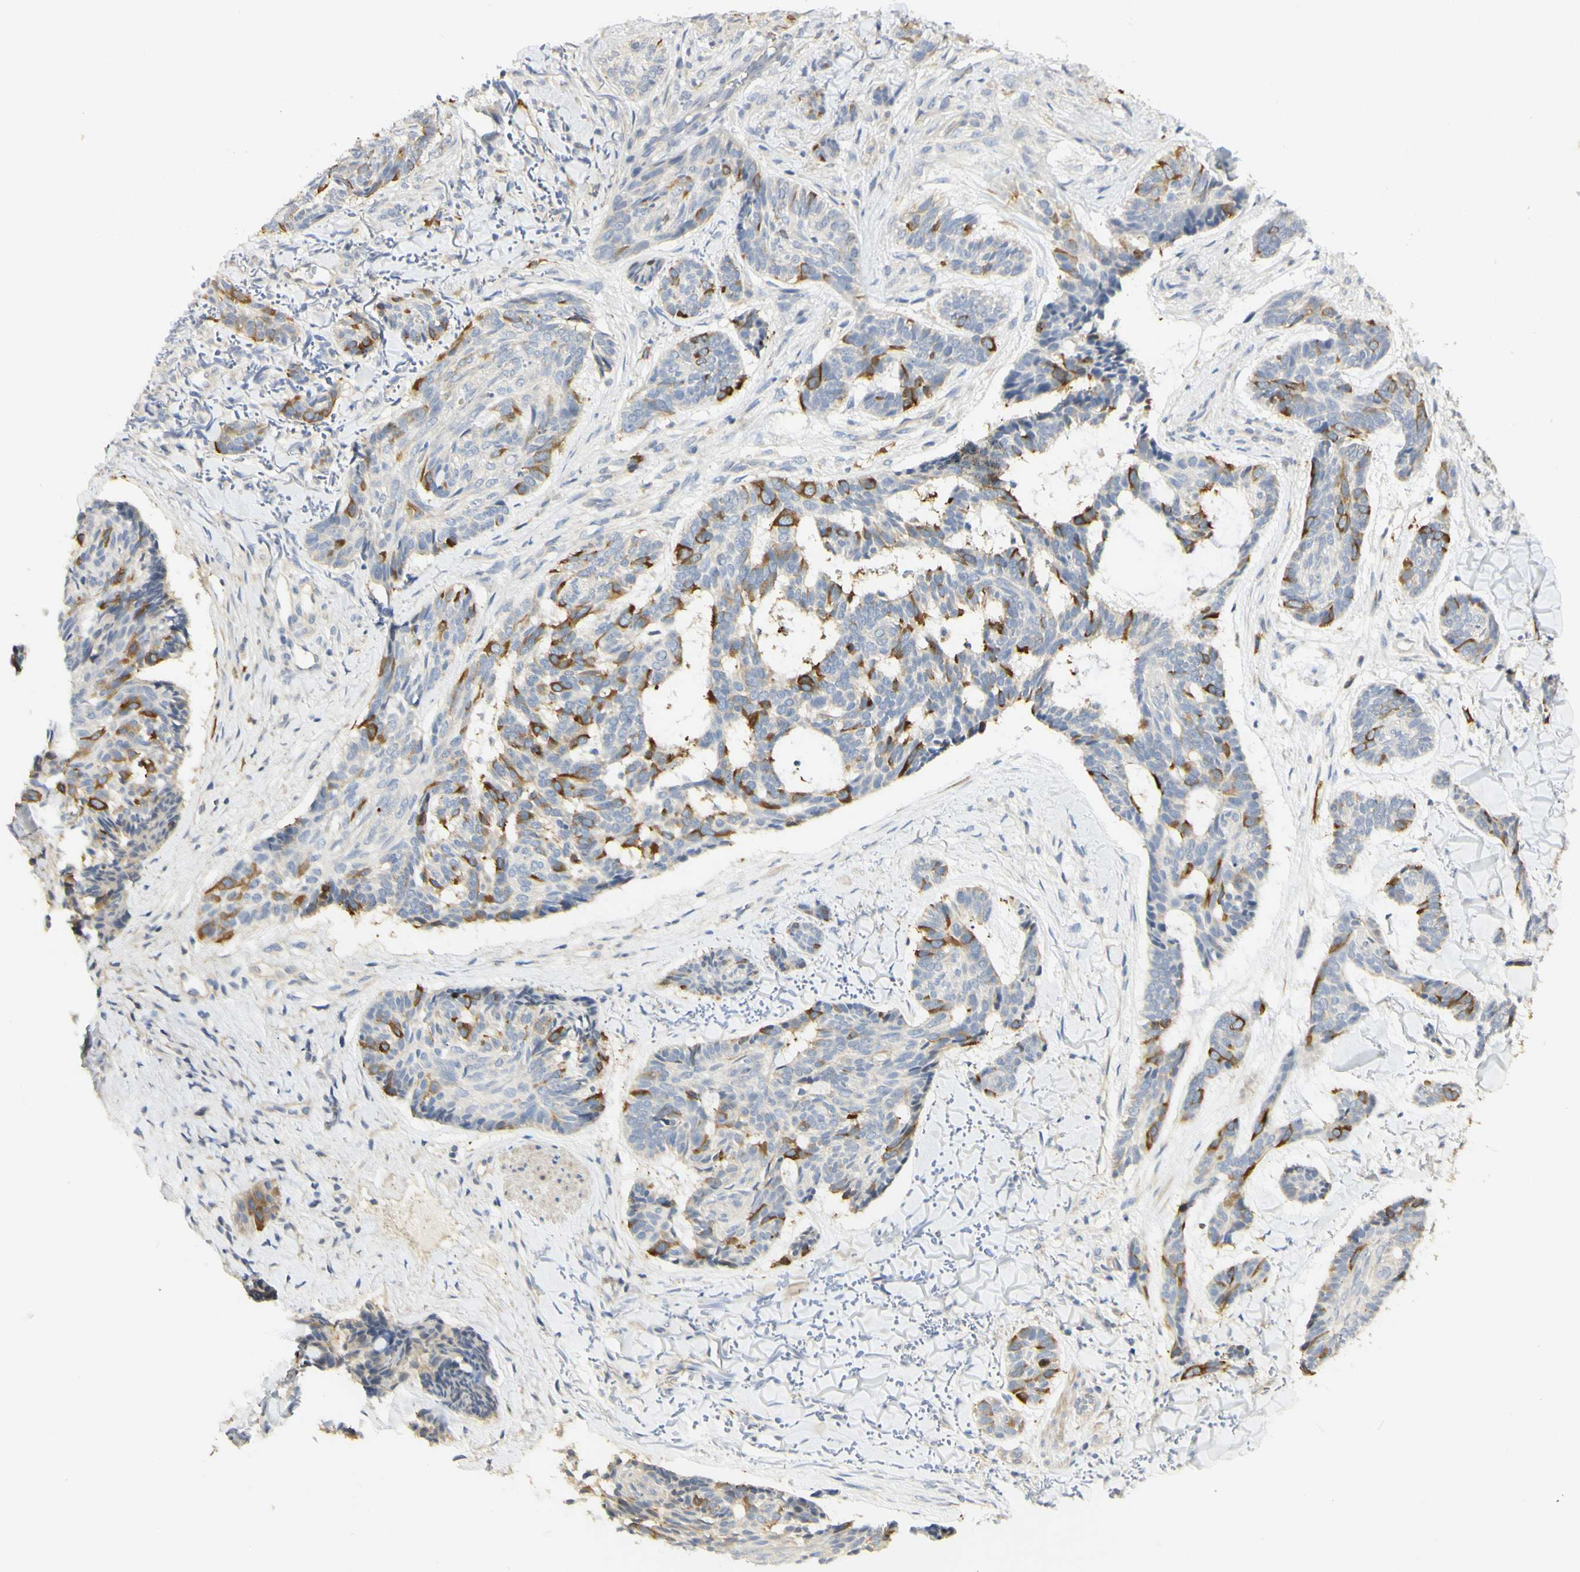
{"staining": {"intensity": "strong", "quantity": "25%-75%", "location": "cytoplasmic/membranous"}, "tissue": "skin cancer", "cell_type": "Tumor cells", "image_type": "cancer", "snomed": [{"axis": "morphology", "description": "Basal cell carcinoma"}, {"axis": "topography", "description": "Skin"}], "caption": "Strong cytoplasmic/membranous expression for a protein is present in approximately 25%-75% of tumor cells of basal cell carcinoma (skin) using immunohistochemistry (IHC).", "gene": "KIF11", "patient": {"sex": "male", "age": 43}}